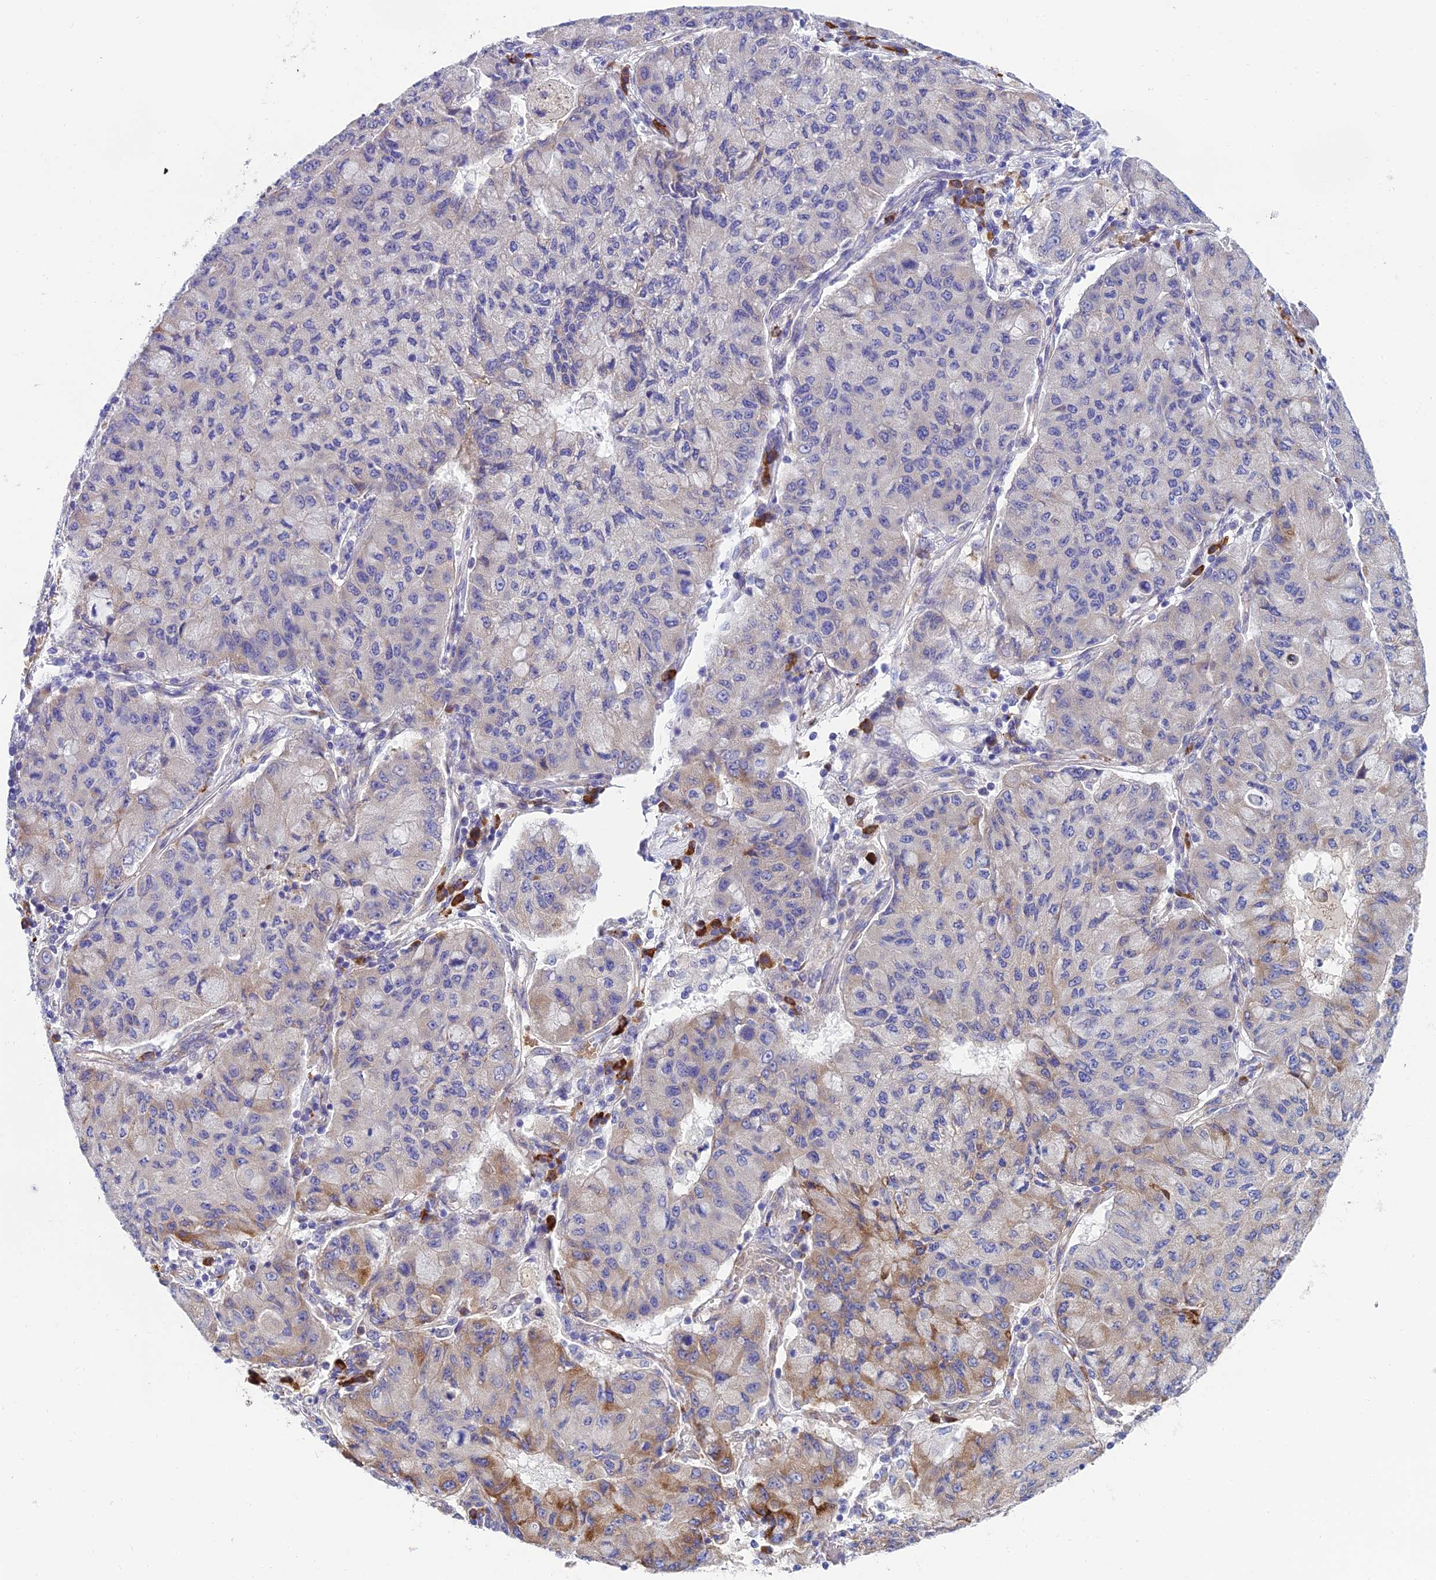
{"staining": {"intensity": "moderate", "quantity": "<25%", "location": "cytoplasmic/membranous"}, "tissue": "lung cancer", "cell_type": "Tumor cells", "image_type": "cancer", "snomed": [{"axis": "morphology", "description": "Squamous cell carcinoma, NOS"}, {"axis": "topography", "description": "Lung"}], "caption": "The image demonstrates staining of squamous cell carcinoma (lung), revealing moderate cytoplasmic/membranous protein positivity (brown color) within tumor cells.", "gene": "MACIR", "patient": {"sex": "male", "age": 74}}